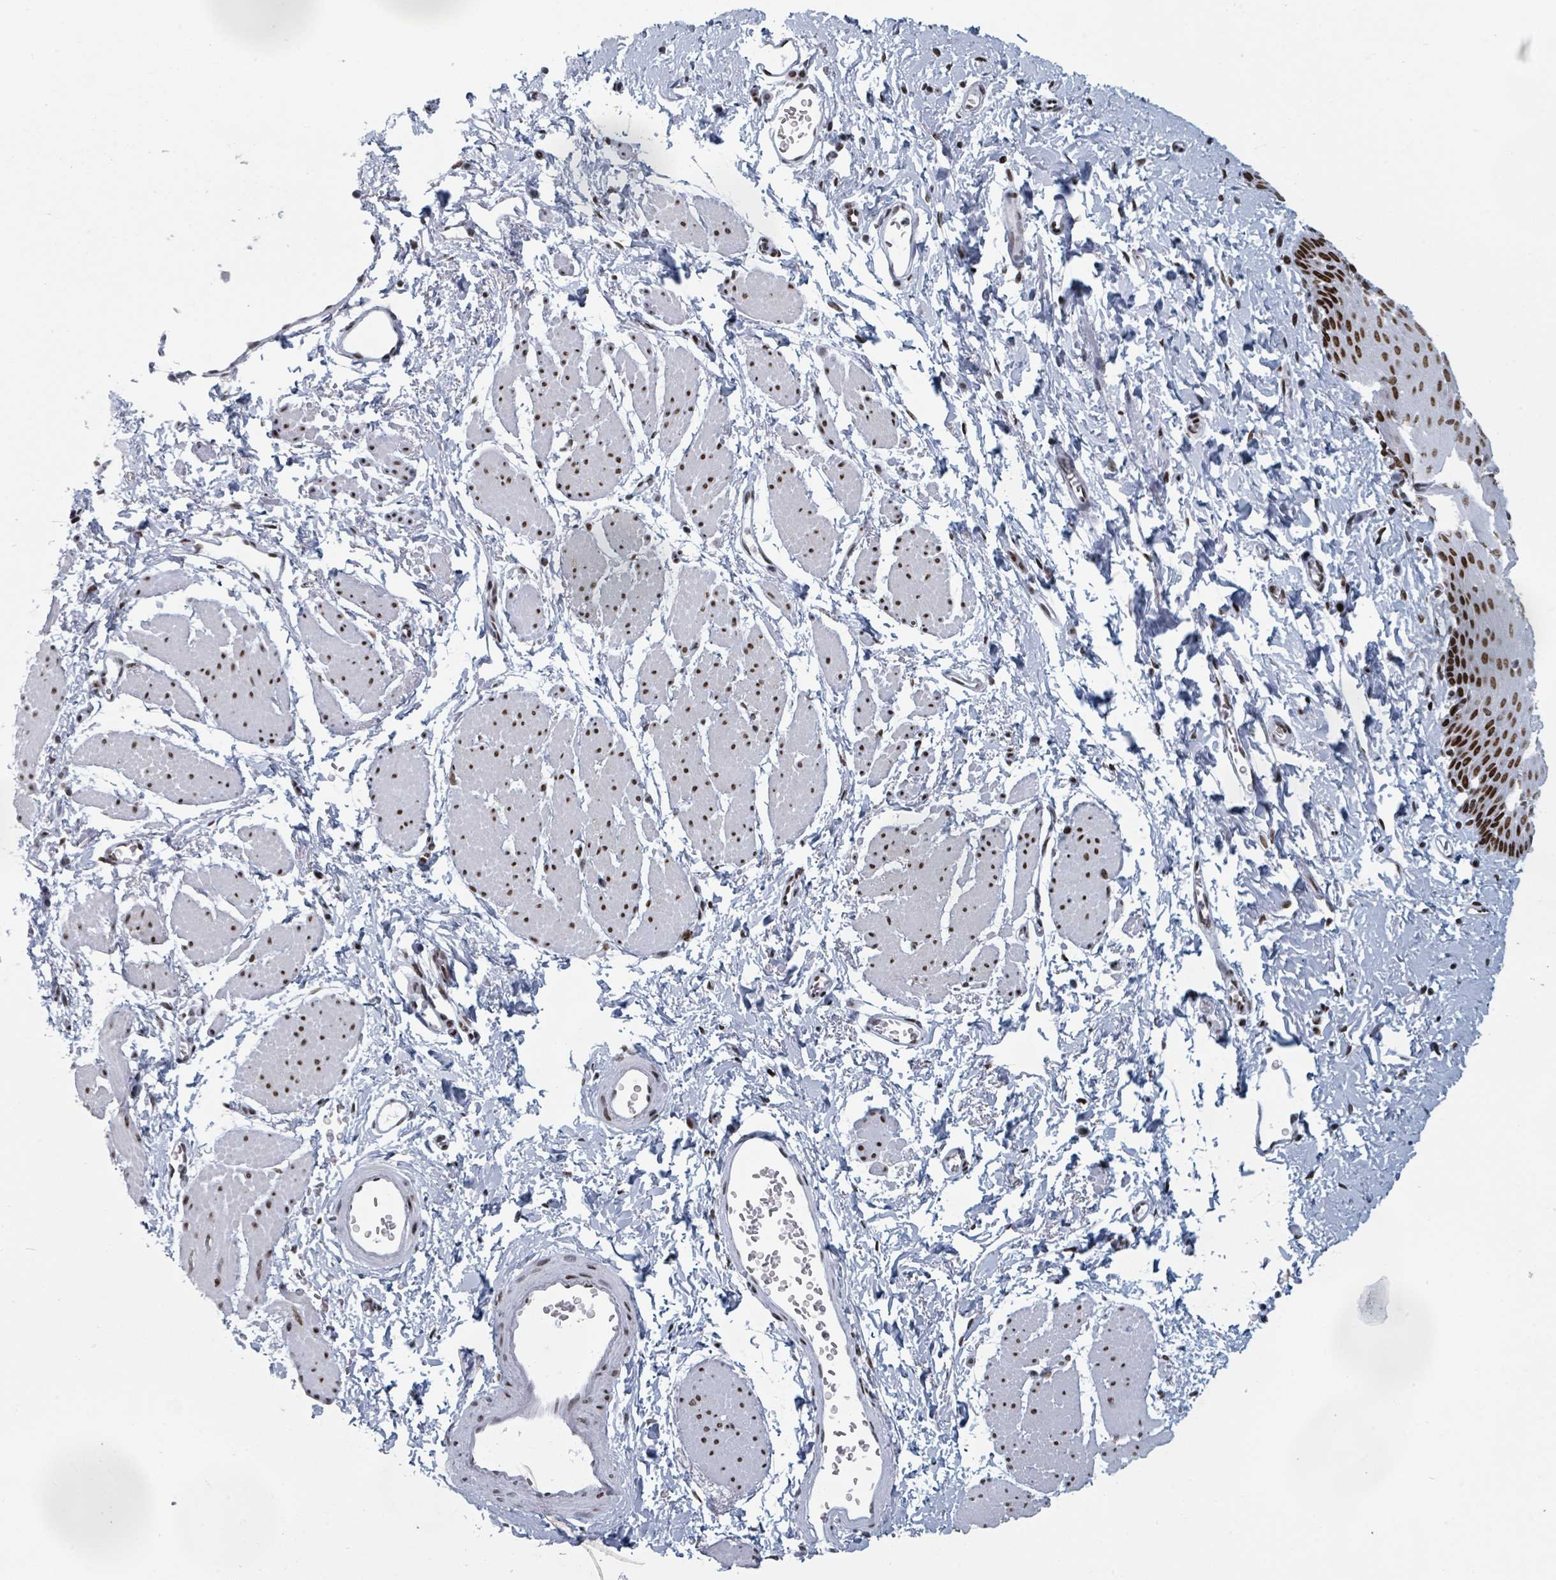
{"staining": {"intensity": "strong", "quantity": ">75%", "location": "nuclear"}, "tissue": "esophagus", "cell_type": "Squamous epithelial cells", "image_type": "normal", "snomed": [{"axis": "morphology", "description": "Normal tissue, NOS"}, {"axis": "topography", "description": "Esophagus"}], "caption": "Immunohistochemistry (IHC) staining of unremarkable esophagus, which displays high levels of strong nuclear expression in about >75% of squamous epithelial cells indicating strong nuclear protein expression. The staining was performed using DAB (brown) for protein detection and nuclei were counterstained in hematoxylin (blue).", "gene": "DHX16", "patient": {"sex": "male", "age": 70}}